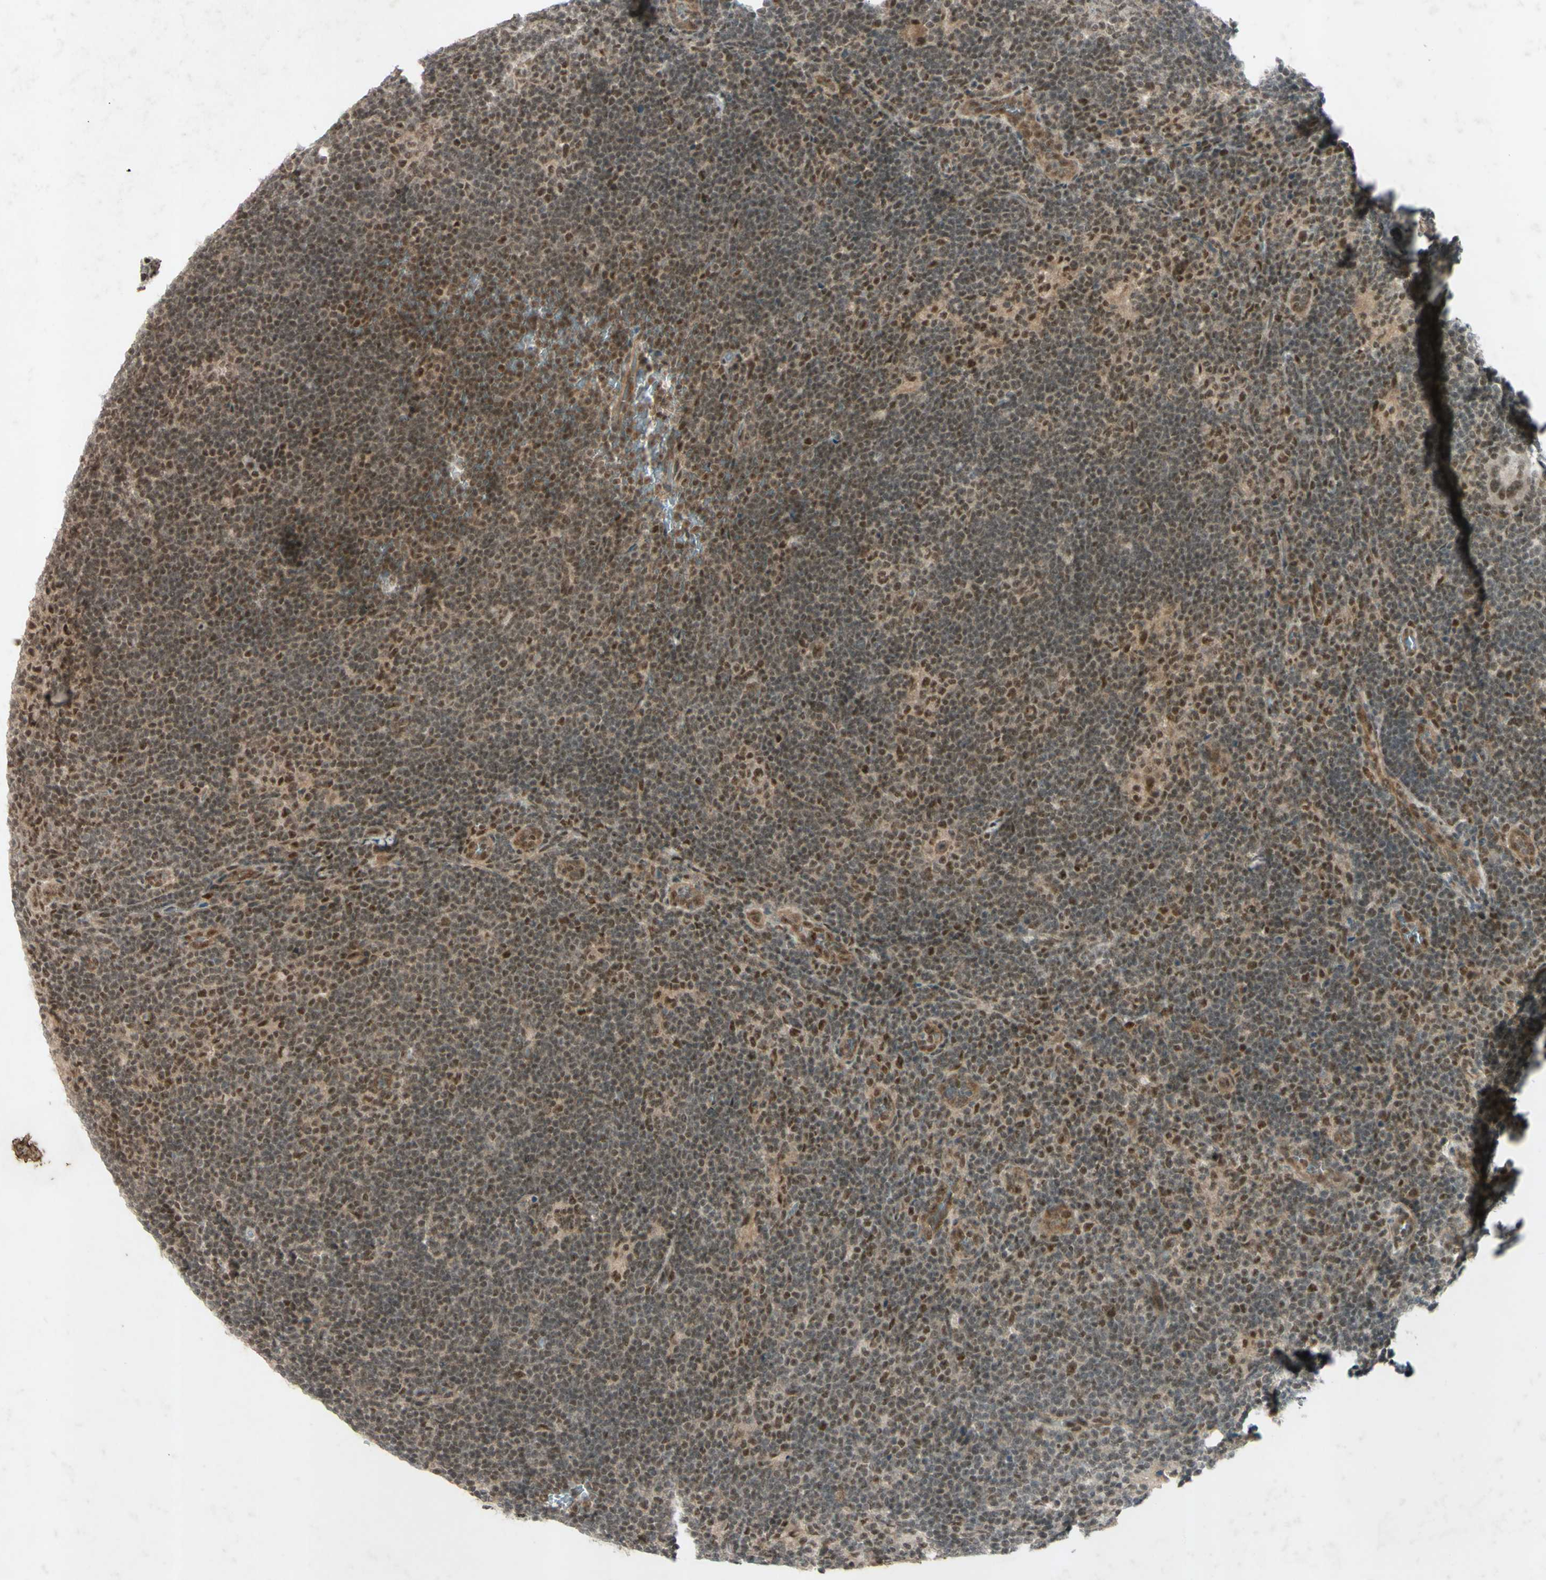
{"staining": {"intensity": "moderate", "quantity": "25%-75%", "location": "nuclear"}, "tissue": "lymphoma", "cell_type": "Tumor cells", "image_type": "cancer", "snomed": [{"axis": "morphology", "description": "Hodgkin's disease, NOS"}, {"axis": "topography", "description": "Lymph node"}], "caption": "Protein expression analysis of Hodgkin's disease reveals moderate nuclear staining in approximately 25%-75% of tumor cells. (DAB (3,3'-diaminobenzidine) IHC with brightfield microscopy, high magnification).", "gene": "SNW1", "patient": {"sex": "female", "age": 57}}